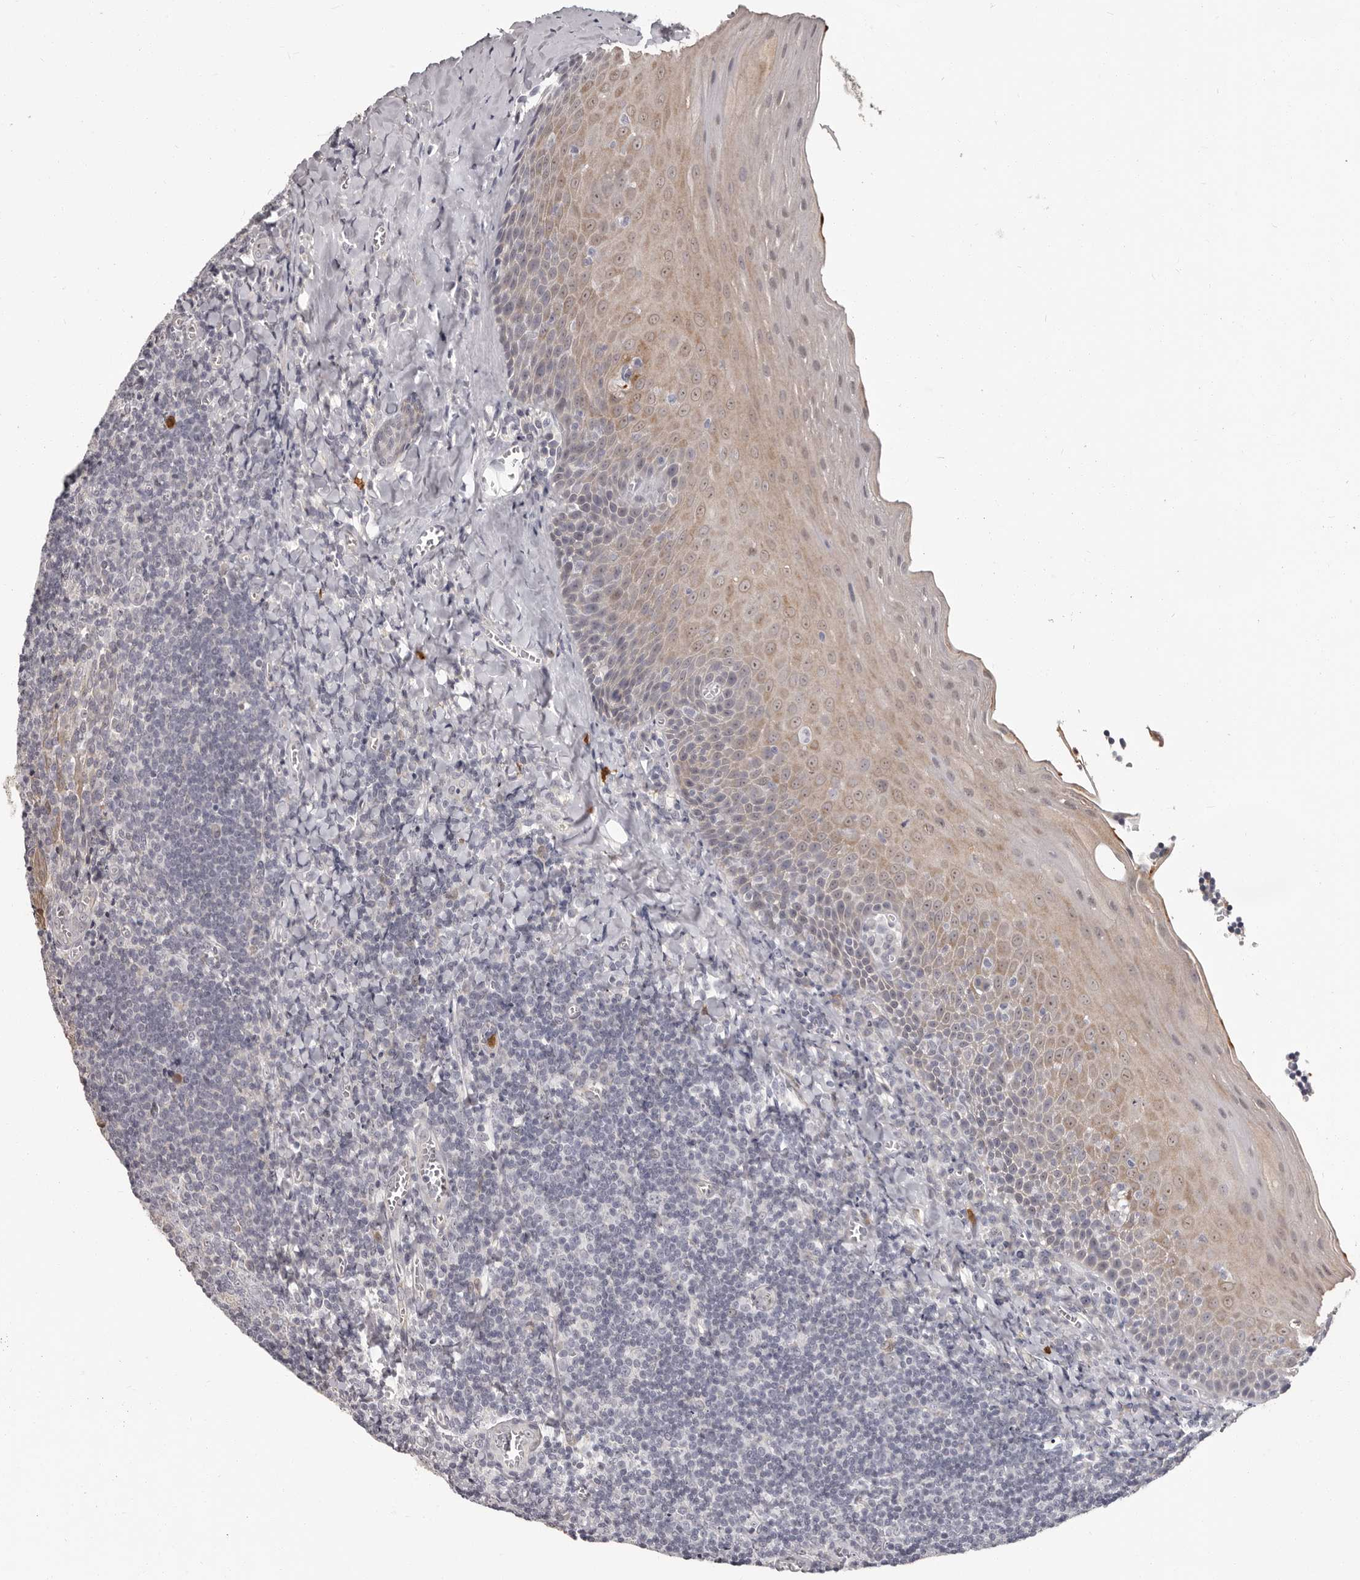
{"staining": {"intensity": "negative", "quantity": "none", "location": "none"}, "tissue": "tonsil", "cell_type": "Germinal center cells", "image_type": "normal", "snomed": [{"axis": "morphology", "description": "Normal tissue, NOS"}, {"axis": "topography", "description": "Tonsil"}], "caption": "This is a image of immunohistochemistry (IHC) staining of unremarkable tonsil, which shows no staining in germinal center cells.", "gene": "GPR157", "patient": {"sex": "male", "age": 27}}